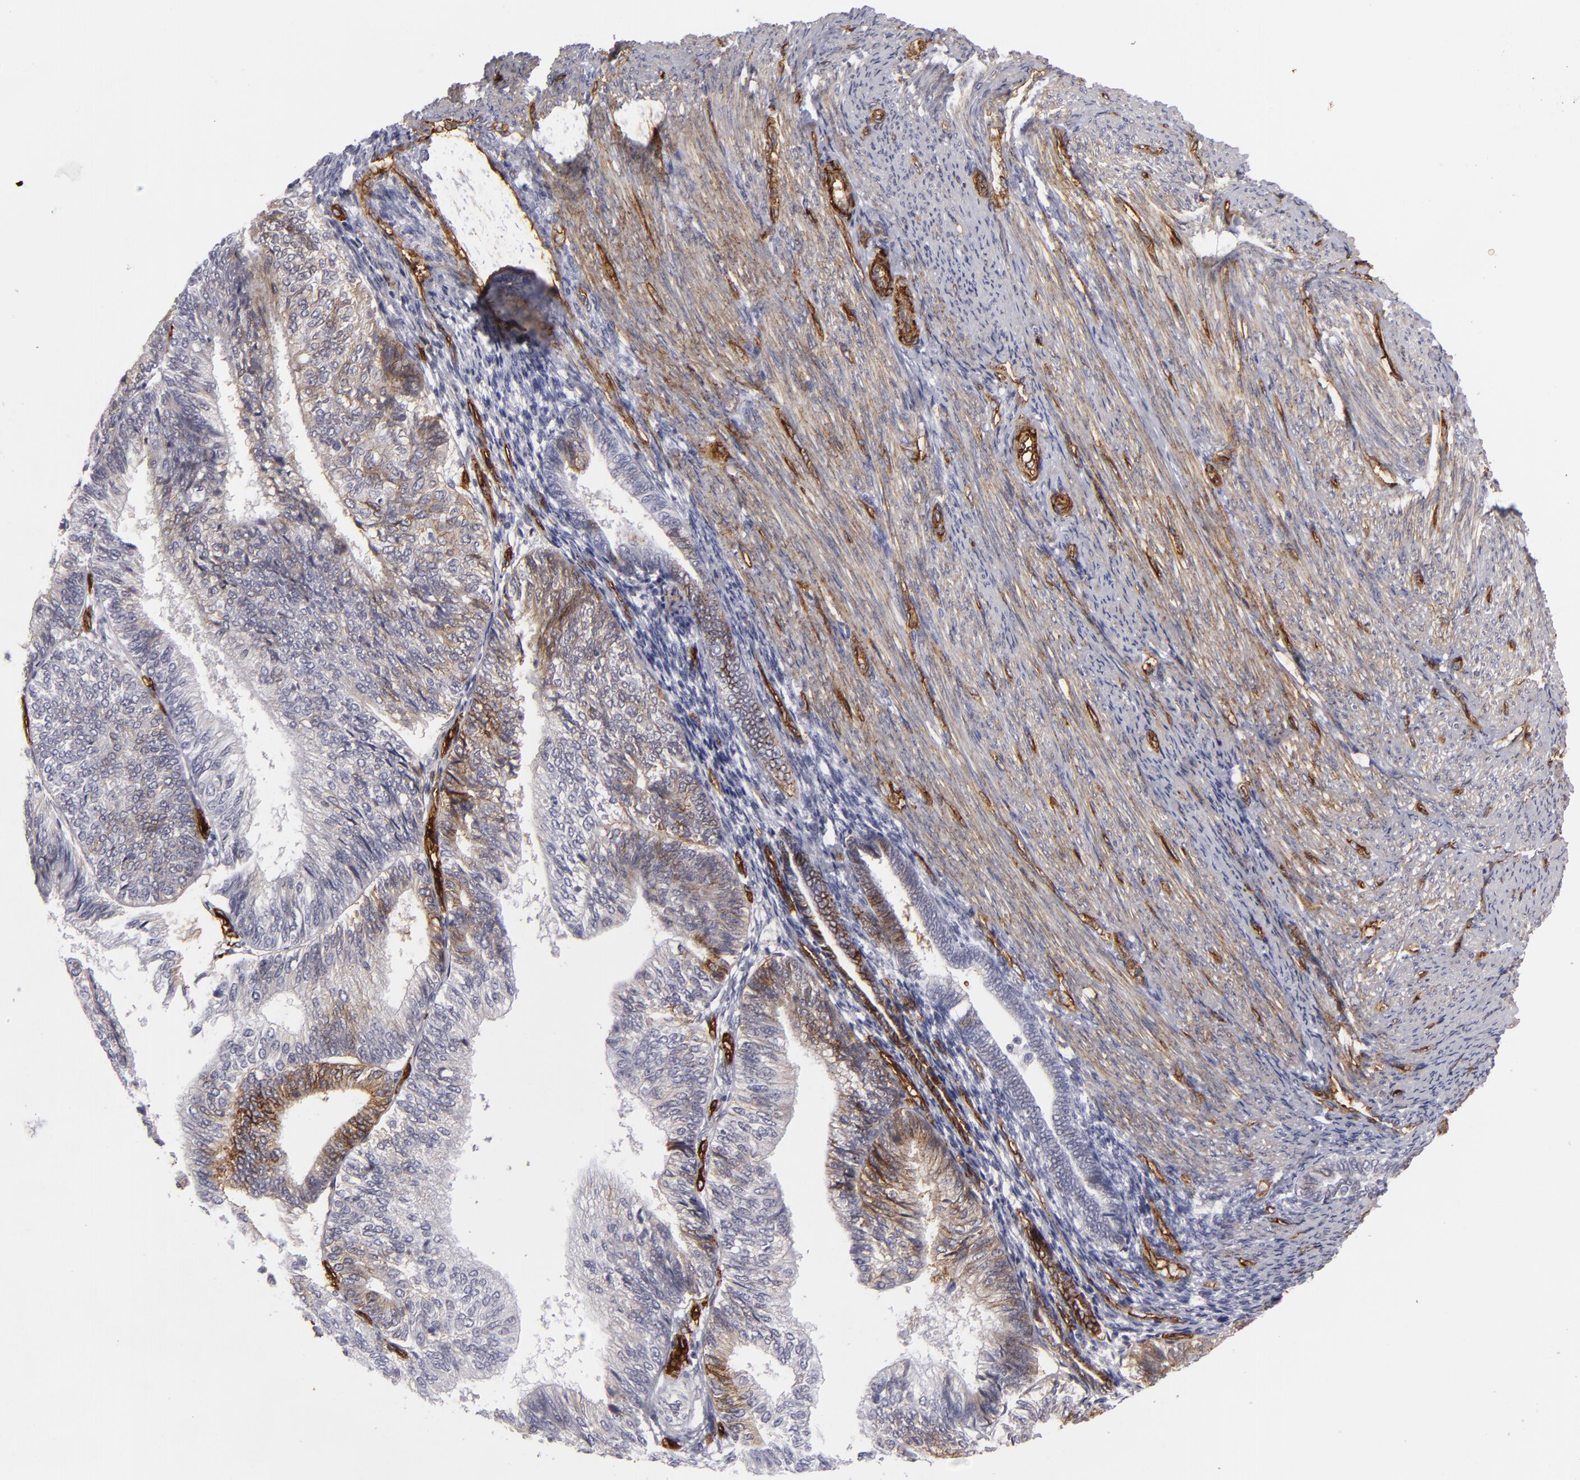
{"staining": {"intensity": "moderate", "quantity": "25%-75%", "location": "cytoplasmic/membranous"}, "tissue": "endometrial cancer", "cell_type": "Tumor cells", "image_type": "cancer", "snomed": [{"axis": "morphology", "description": "Adenocarcinoma, NOS"}, {"axis": "topography", "description": "Endometrium"}], "caption": "Protein positivity by IHC reveals moderate cytoplasmic/membranous staining in about 25%-75% of tumor cells in adenocarcinoma (endometrial).", "gene": "MCAM", "patient": {"sex": "female", "age": 55}}